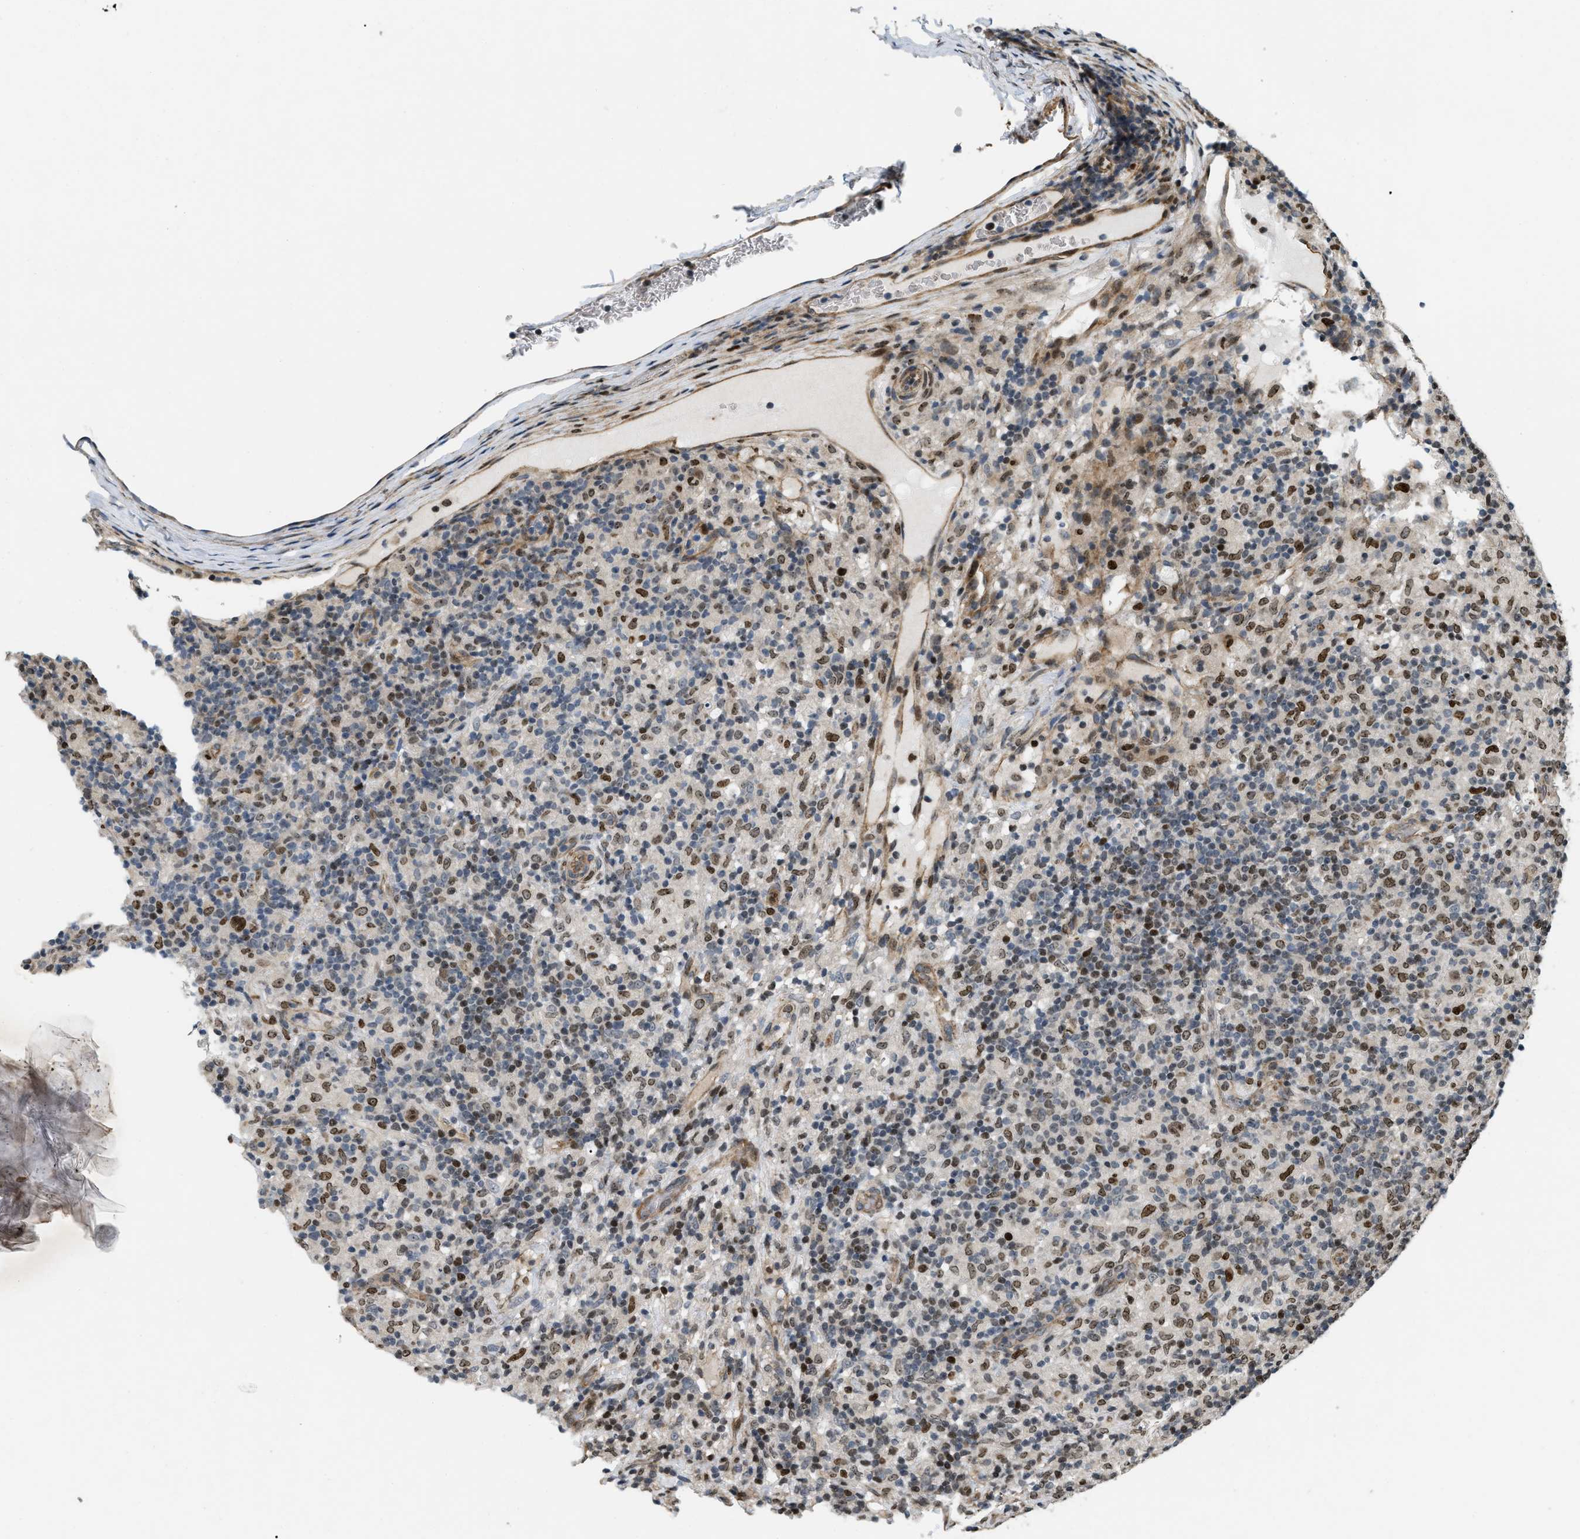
{"staining": {"intensity": "moderate", "quantity": ">75%", "location": "nuclear"}, "tissue": "lymphoma", "cell_type": "Tumor cells", "image_type": "cancer", "snomed": [{"axis": "morphology", "description": "Hodgkin's disease, NOS"}, {"axis": "topography", "description": "Lymph node"}], "caption": "Lymphoma tissue exhibits moderate nuclear staining in about >75% of tumor cells, visualized by immunohistochemistry.", "gene": "LTA4H", "patient": {"sex": "male", "age": 70}}